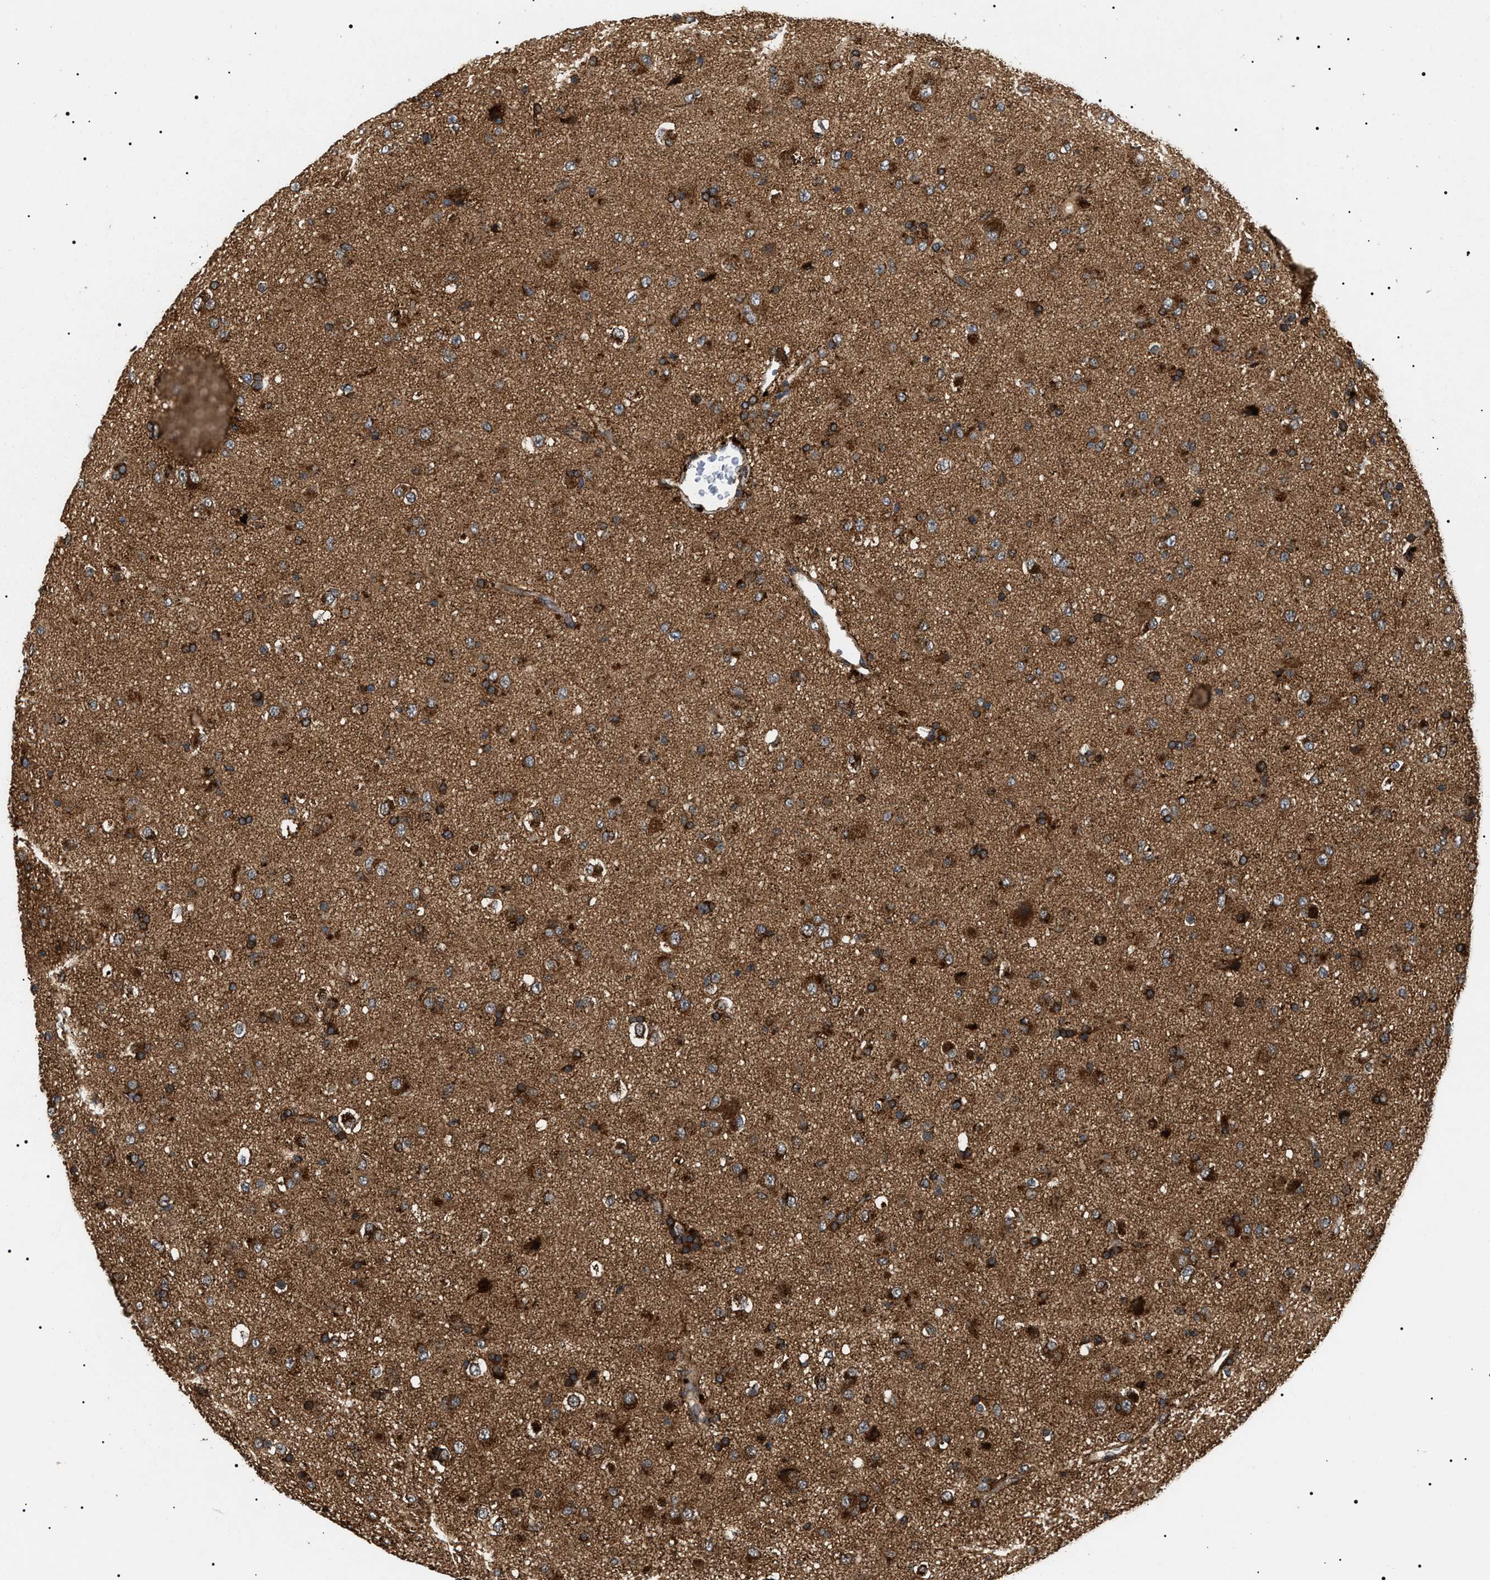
{"staining": {"intensity": "strong", "quantity": ">75%", "location": "cytoplasmic/membranous"}, "tissue": "glioma", "cell_type": "Tumor cells", "image_type": "cancer", "snomed": [{"axis": "morphology", "description": "Glioma, malignant, Low grade"}, {"axis": "topography", "description": "Brain"}], "caption": "Glioma stained with a protein marker demonstrates strong staining in tumor cells.", "gene": "ZBTB26", "patient": {"sex": "male", "age": 65}}